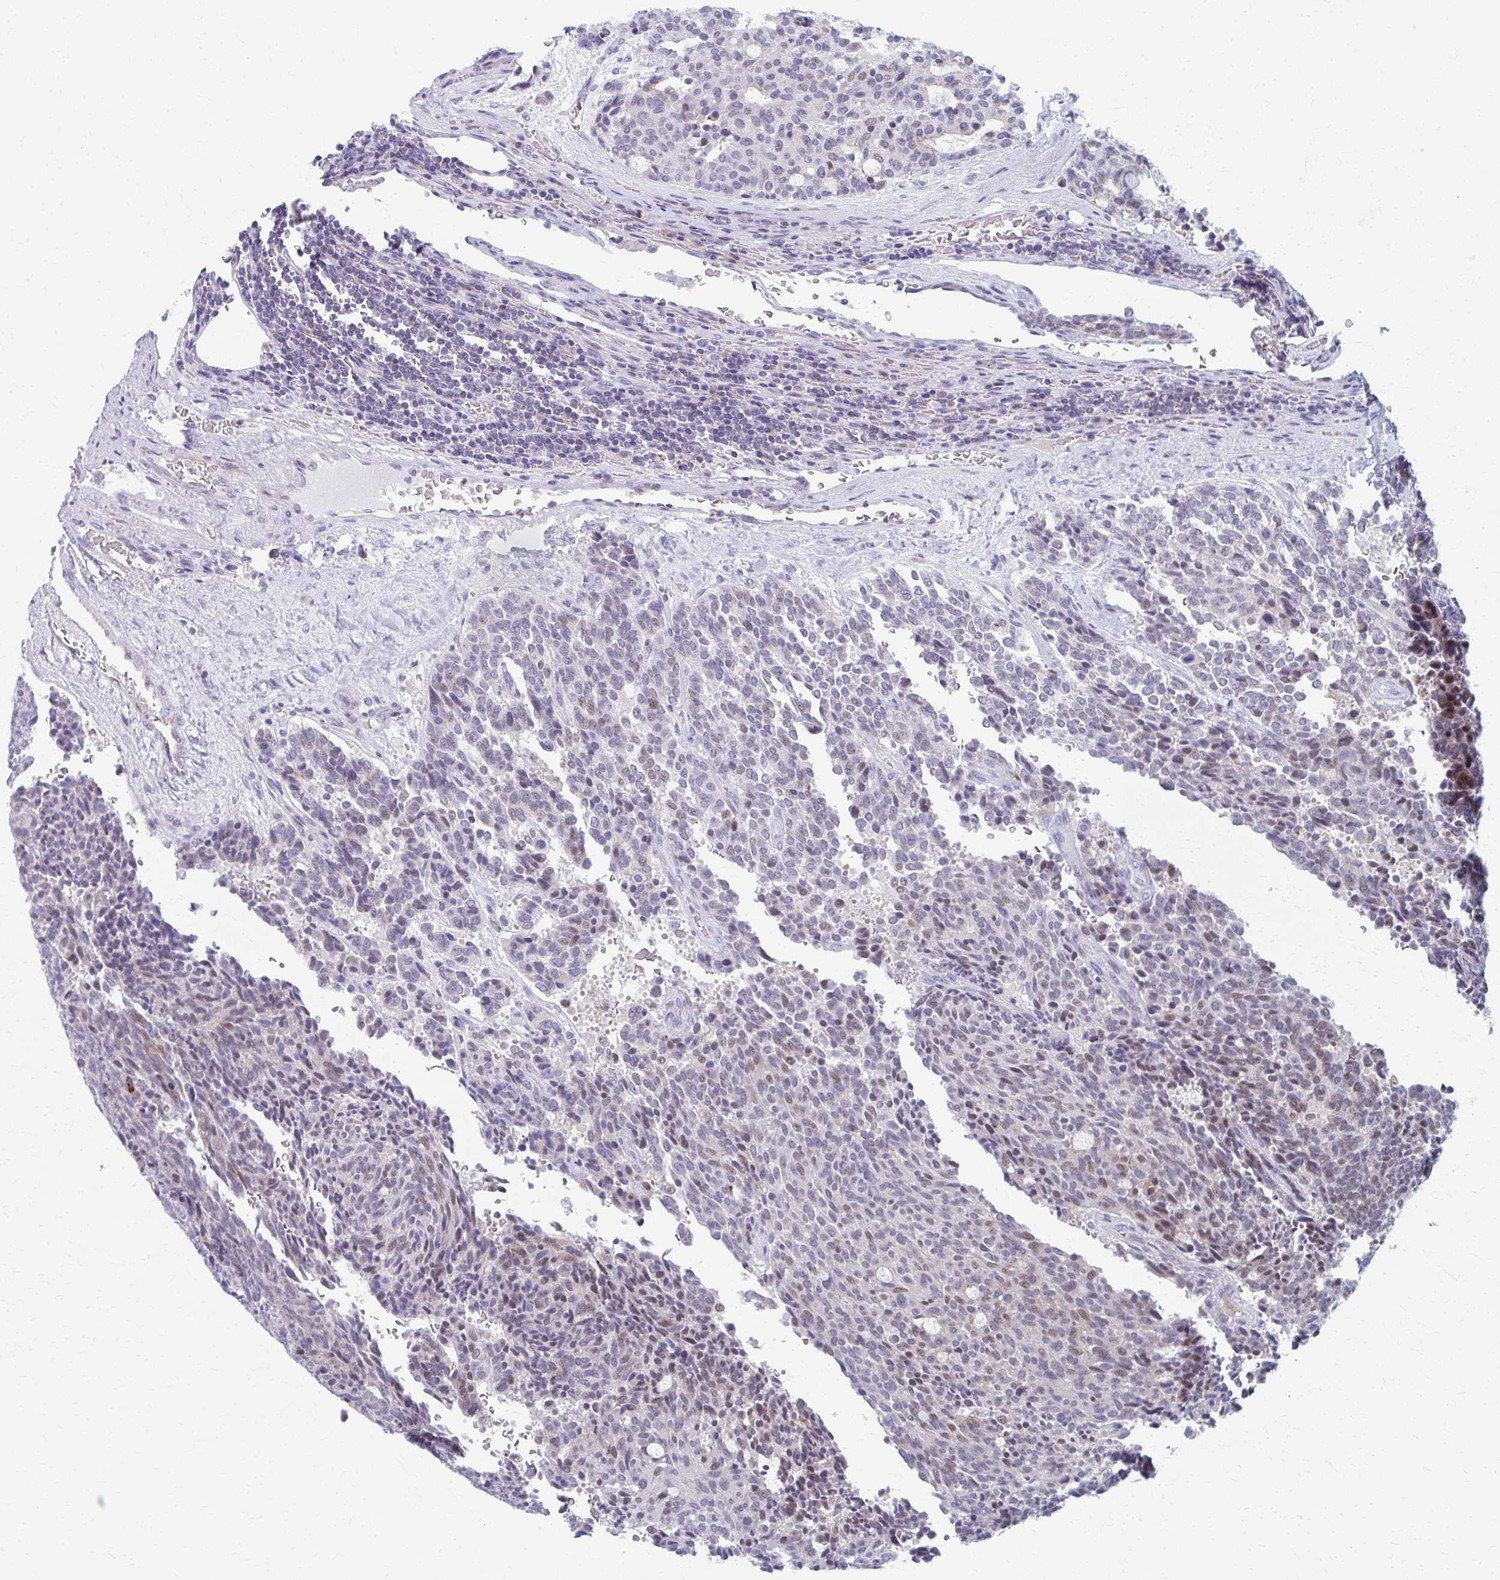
{"staining": {"intensity": "weak", "quantity": "<25%", "location": "nuclear"}, "tissue": "carcinoid", "cell_type": "Tumor cells", "image_type": "cancer", "snomed": [{"axis": "morphology", "description": "Carcinoid, malignant, NOS"}, {"axis": "topography", "description": "Pancreas"}], "caption": "The histopathology image reveals no staining of tumor cells in carcinoid.", "gene": "ABHD16B", "patient": {"sex": "female", "age": 54}}